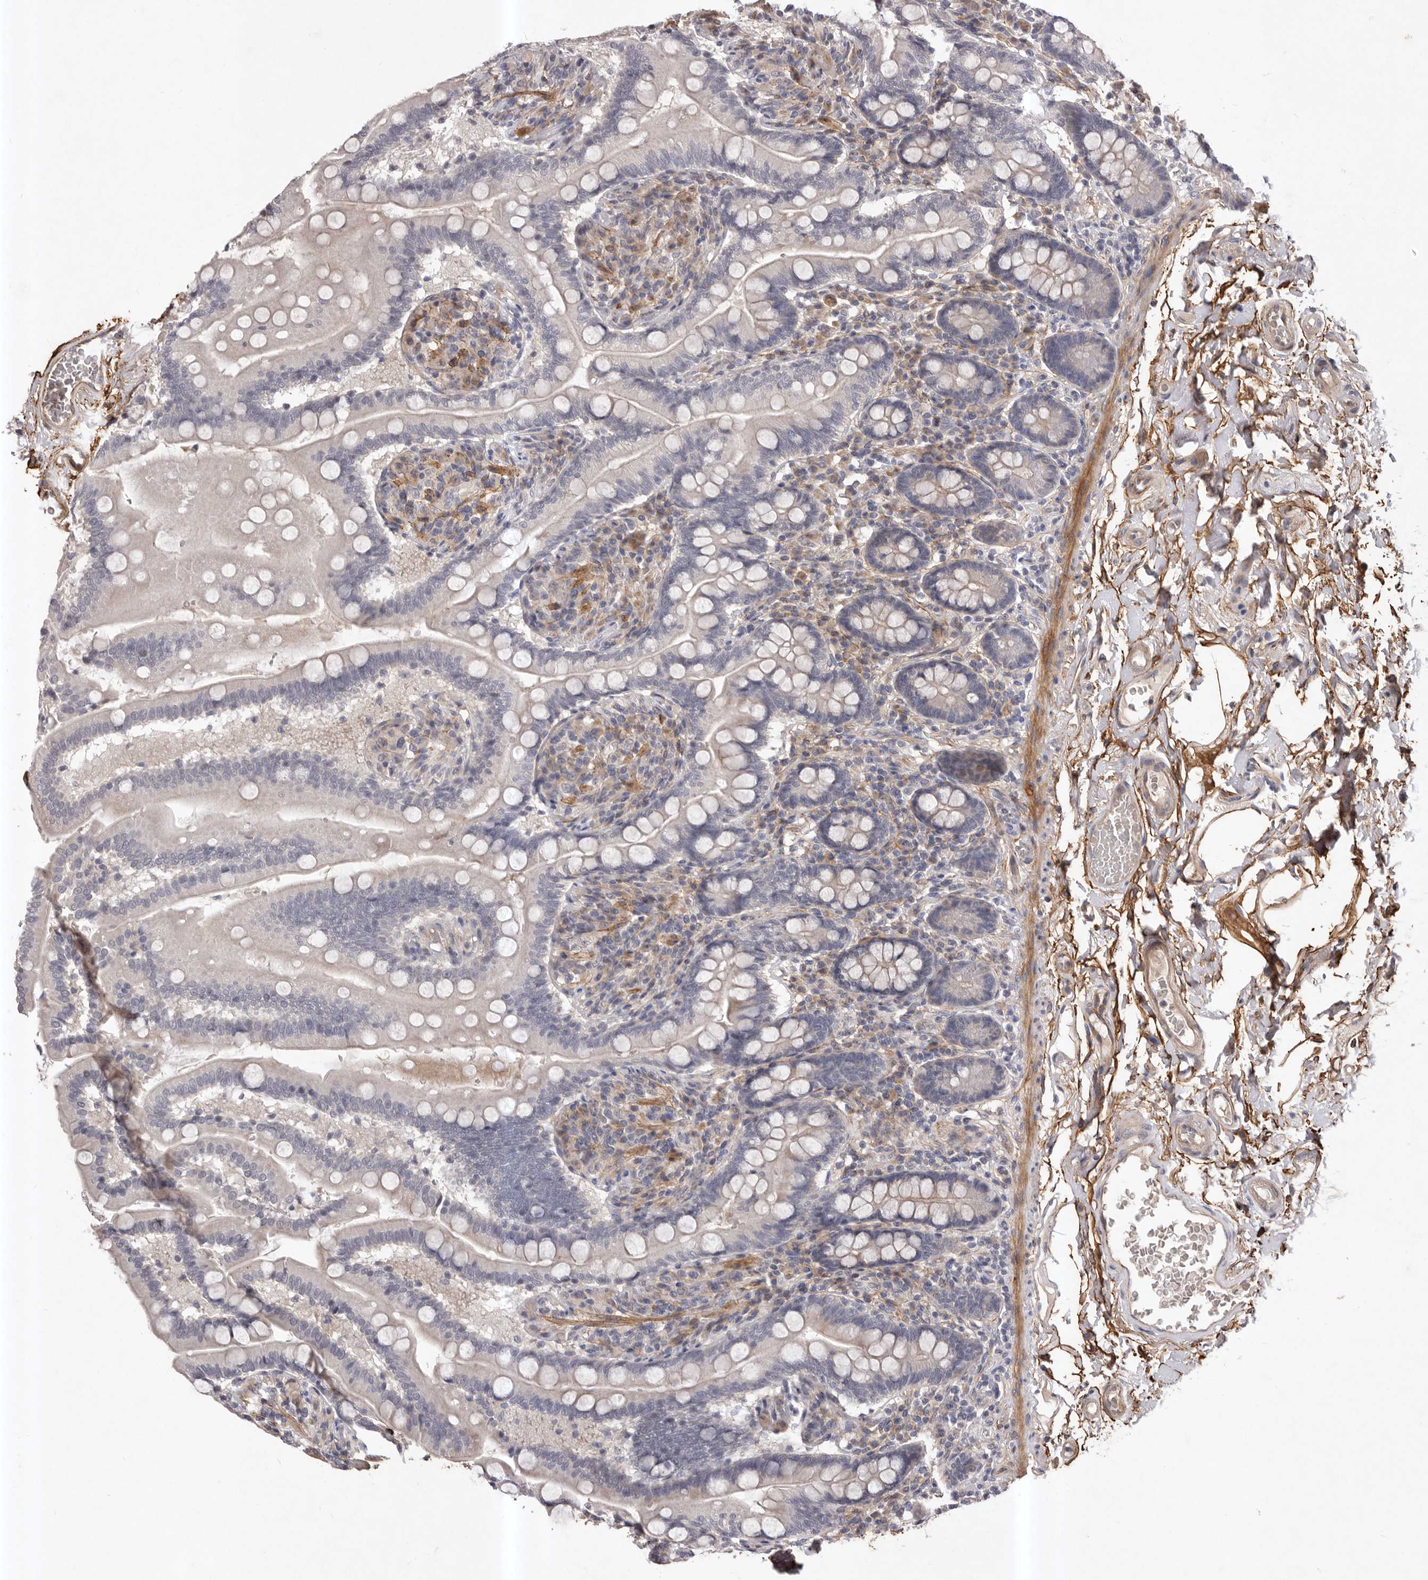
{"staining": {"intensity": "negative", "quantity": "none", "location": "none"}, "tissue": "small intestine", "cell_type": "Glandular cells", "image_type": "normal", "snomed": [{"axis": "morphology", "description": "Normal tissue, NOS"}, {"axis": "topography", "description": "Small intestine"}], "caption": "Glandular cells are negative for protein expression in normal human small intestine.", "gene": "HBS1L", "patient": {"sex": "female", "age": 64}}